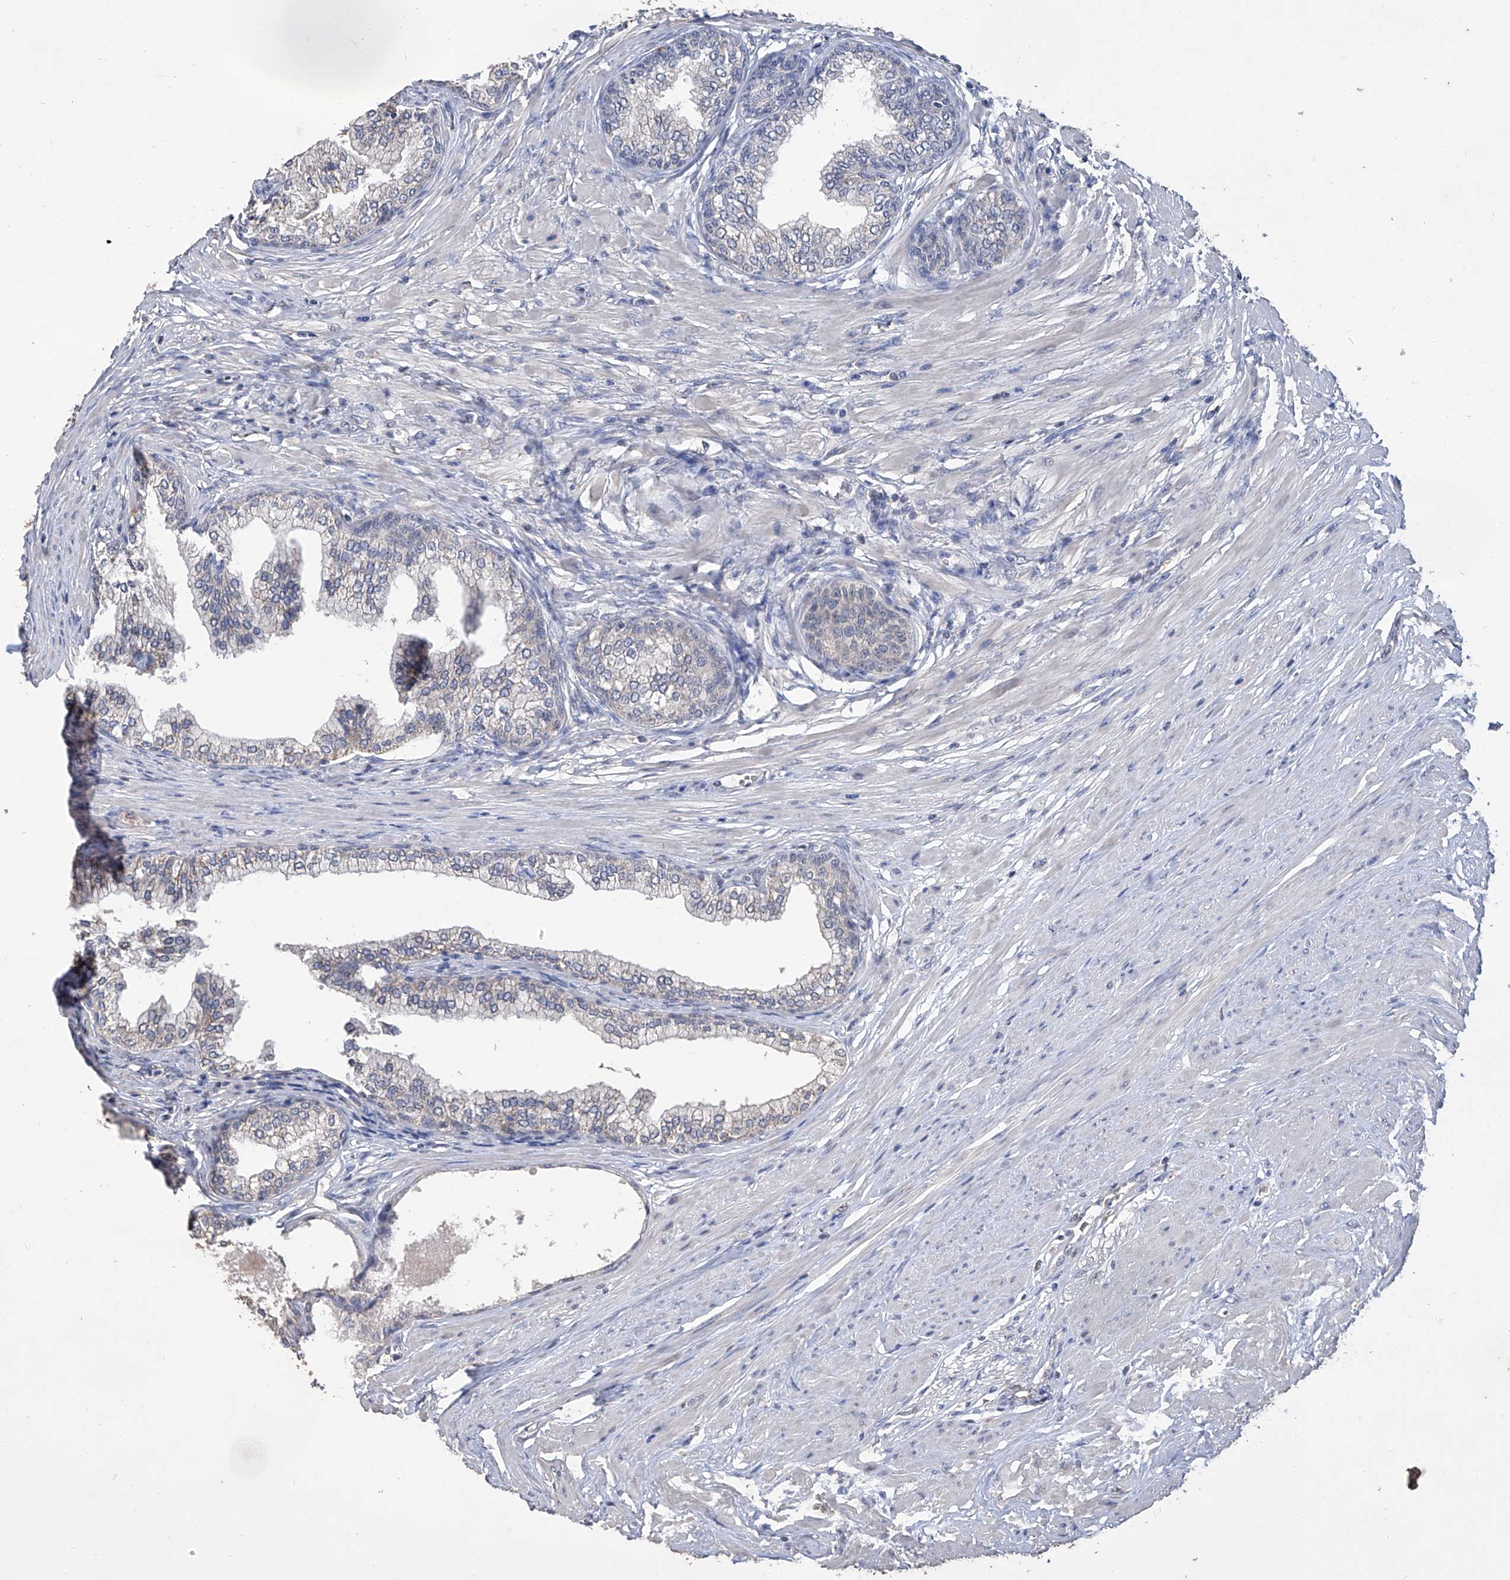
{"staining": {"intensity": "weak", "quantity": "<25%", "location": "cytoplasmic/membranous"}, "tissue": "prostate", "cell_type": "Glandular cells", "image_type": "normal", "snomed": [{"axis": "morphology", "description": "Normal tissue, NOS"}, {"axis": "morphology", "description": "Urothelial carcinoma, Low grade"}, {"axis": "topography", "description": "Urinary bladder"}, {"axis": "topography", "description": "Prostate"}], "caption": "An immunohistochemistry (IHC) image of normal prostate is shown. There is no staining in glandular cells of prostate.", "gene": "GPT", "patient": {"sex": "male", "age": 60}}